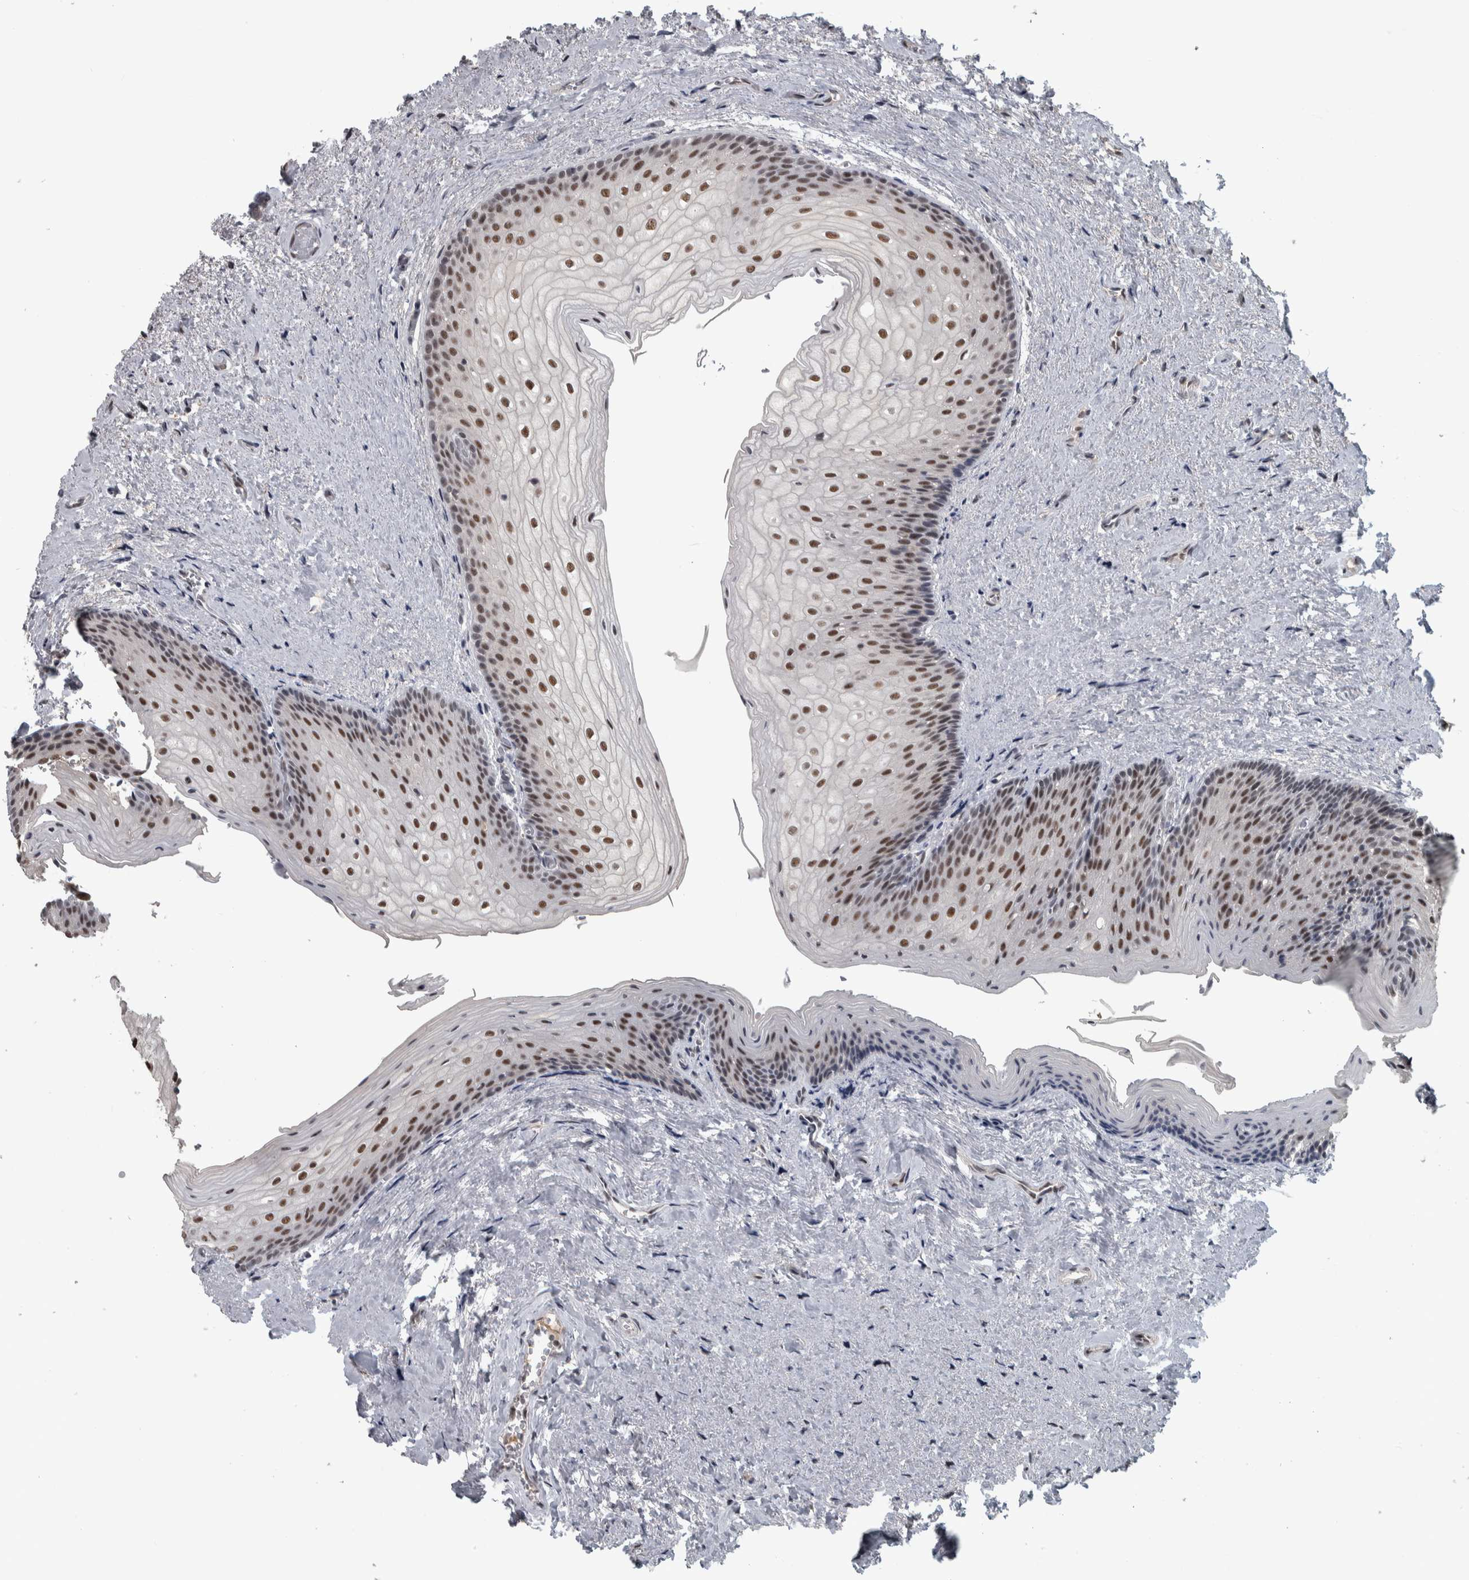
{"staining": {"intensity": "moderate", "quantity": "25%-75%", "location": "nuclear"}, "tissue": "urinary bladder", "cell_type": "Urothelial cells", "image_type": "normal", "snomed": [{"axis": "morphology", "description": "Normal tissue, NOS"}, {"axis": "topography", "description": "Urinary bladder"}], "caption": "An immunohistochemistry histopathology image of normal tissue is shown. Protein staining in brown labels moderate nuclear positivity in urinary bladder within urothelial cells. (Stains: DAB (3,3'-diaminobenzidine) in brown, nuclei in blue, Microscopy: brightfield microscopy at high magnification).", "gene": "DDX42", "patient": {"sex": "female", "age": 67}}